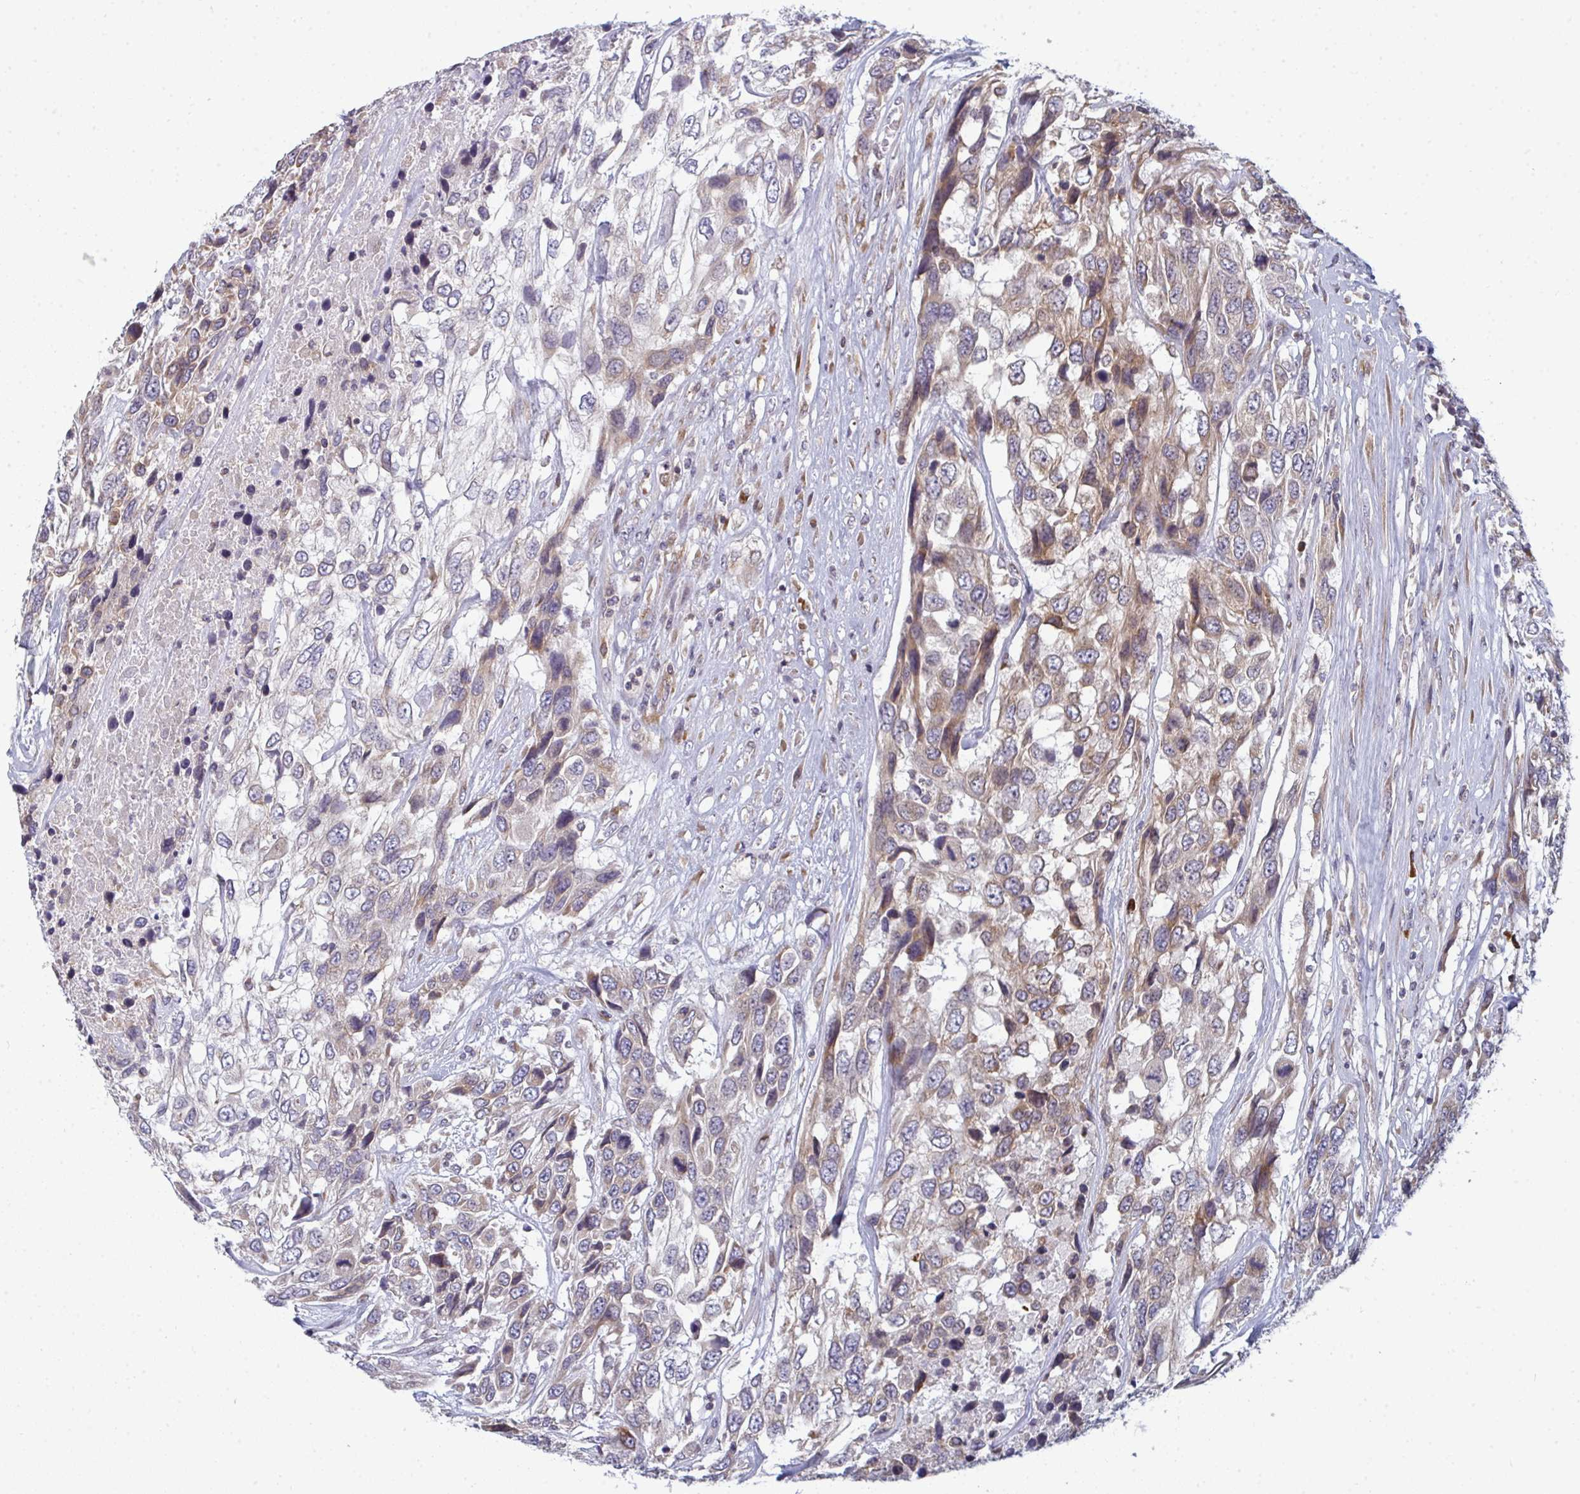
{"staining": {"intensity": "weak", "quantity": "25%-75%", "location": "cytoplasmic/membranous"}, "tissue": "urothelial cancer", "cell_type": "Tumor cells", "image_type": "cancer", "snomed": [{"axis": "morphology", "description": "Urothelial carcinoma, High grade"}, {"axis": "topography", "description": "Urinary bladder"}], "caption": "High-grade urothelial carcinoma tissue reveals weak cytoplasmic/membranous positivity in about 25%-75% of tumor cells, visualized by immunohistochemistry. The staining was performed using DAB, with brown indicating positive protein expression. Nuclei are stained blue with hematoxylin.", "gene": "LYSMD4", "patient": {"sex": "female", "age": 70}}